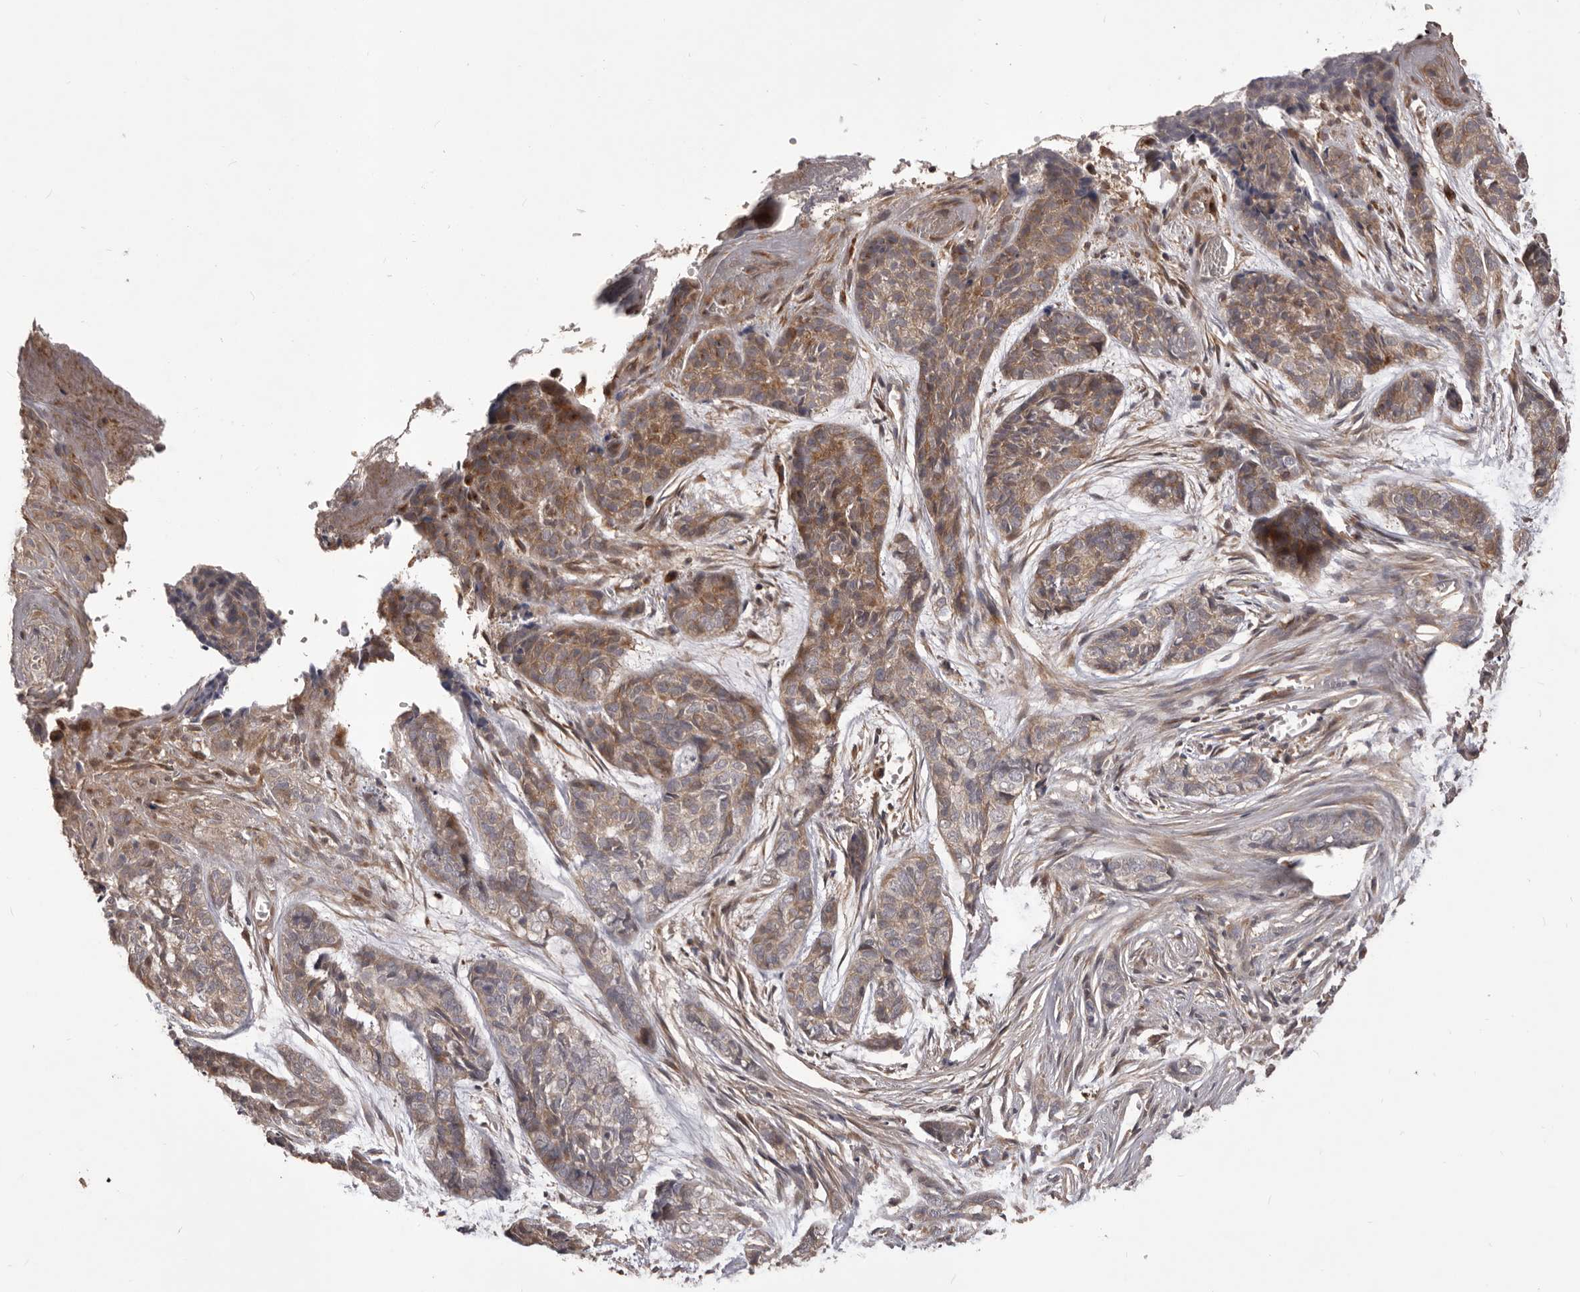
{"staining": {"intensity": "moderate", "quantity": "25%-75%", "location": "cytoplasmic/membranous"}, "tissue": "skin cancer", "cell_type": "Tumor cells", "image_type": "cancer", "snomed": [{"axis": "morphology", "description": "Basal cell carcinoma"}, {"axis": "topography", "description": "Skin"}], "caption": "IHC (DAB) staining of skin cancer (basal cell carcinoma) exhibits moderate cytoplasmic/membranous protein expression in about 25%-75% of tumor cells.", "gene": "GLIPR2", "patient": {"sex": "female", "age": 64}}